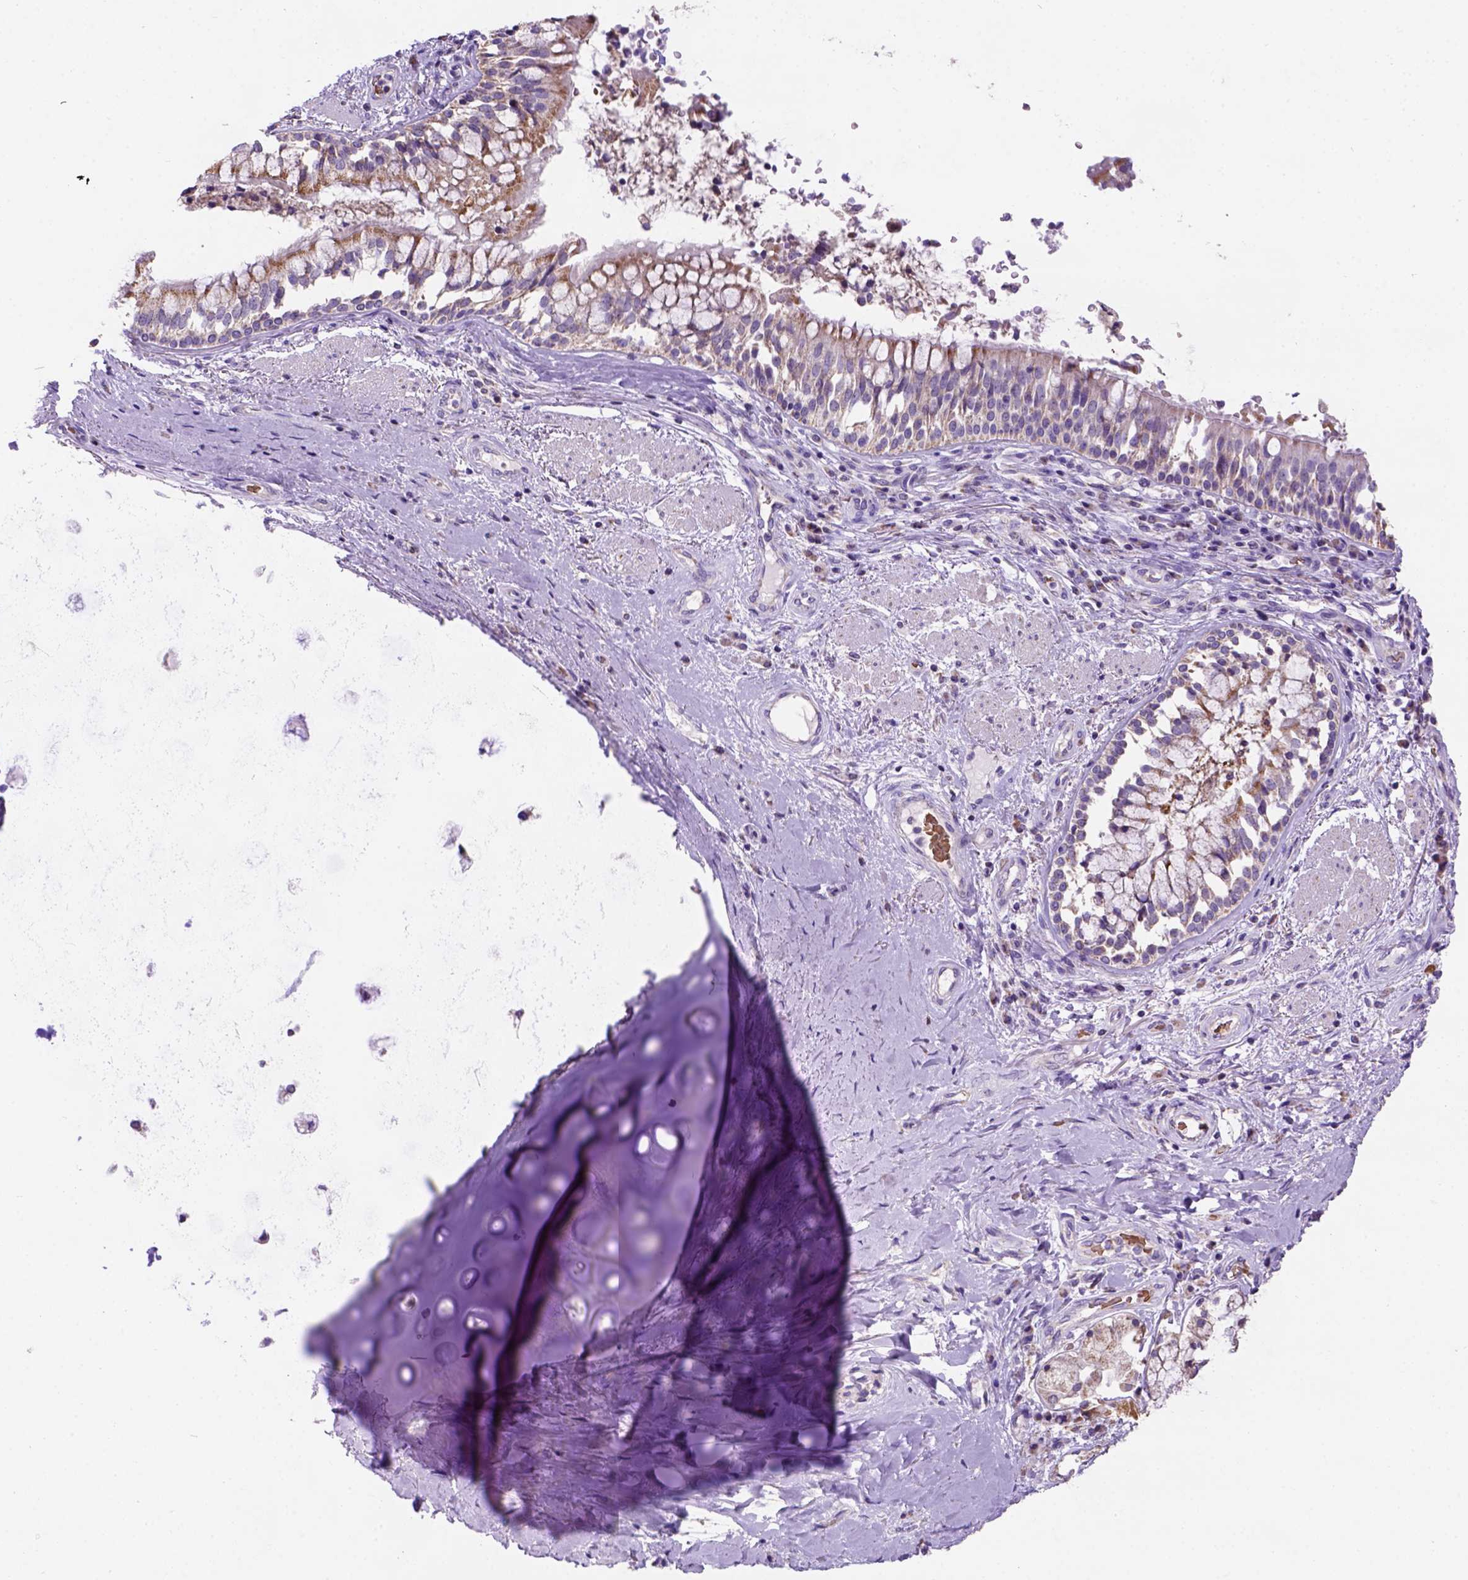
{"staining": {"intensity": "negative", "quantity": "none", "location": "none"}, "tissue": "soft tissue", "cell_type": "Chondrocytes", "image_type": "normal", "snomed": [{"axis": "morphology", "description": "Normal tissue, NOS"}, {"axis": "topography", "description": "Cartilage tissue"}, {"axis": "topography", "description": "Bronchus"}], "caption": "Immunohistochemical staining of unremarkable human soft tissue reveals no significant positivity in chondrocytes.", "gene": "L2HGDH", "patient": {"sex": "male", "age": 64}}